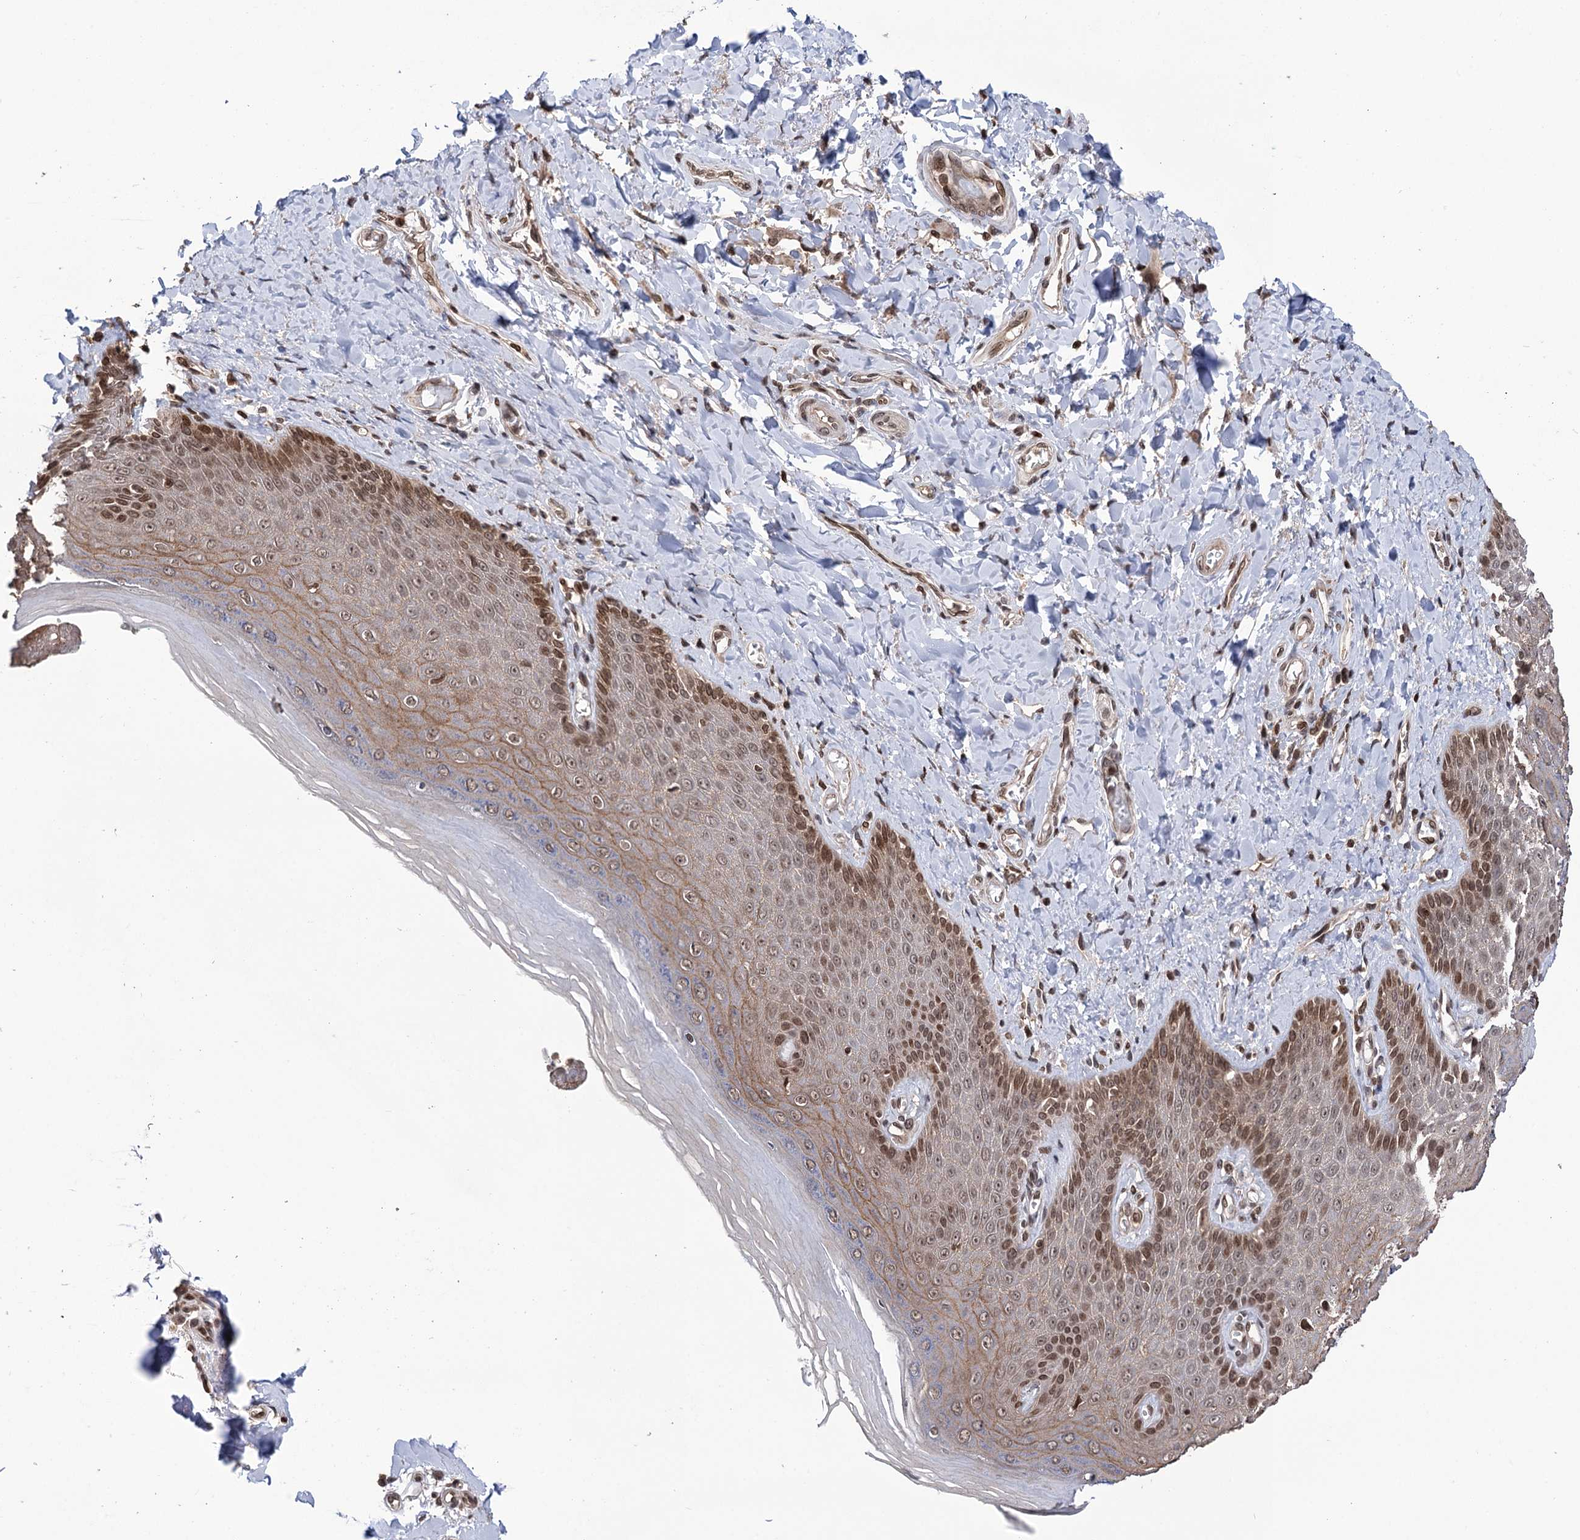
{"staining": {"intensity": "moderate", "quantity": ">75%", "location": "cytoplasmic/membranous,nuclear"}, "tissue": "skin", "cell_type": "Epidermal cells", "image_type": "normal", "snomed": [{"axis": "morphology", "description": "Normal tissue, NOS"}, {"axis": "topography", "description": "Anal"}], "caption": "Immunohistochemistry of unremarkable skin demonstrates medium levels of moderate cytoplasmic/membranous,nuclear positivity in about >75% of epidermal cells. (IHC, brightfield microscopy, high magnification).", "gene": "CCDC77", "patient": {"sex": "male", "age": 78}}